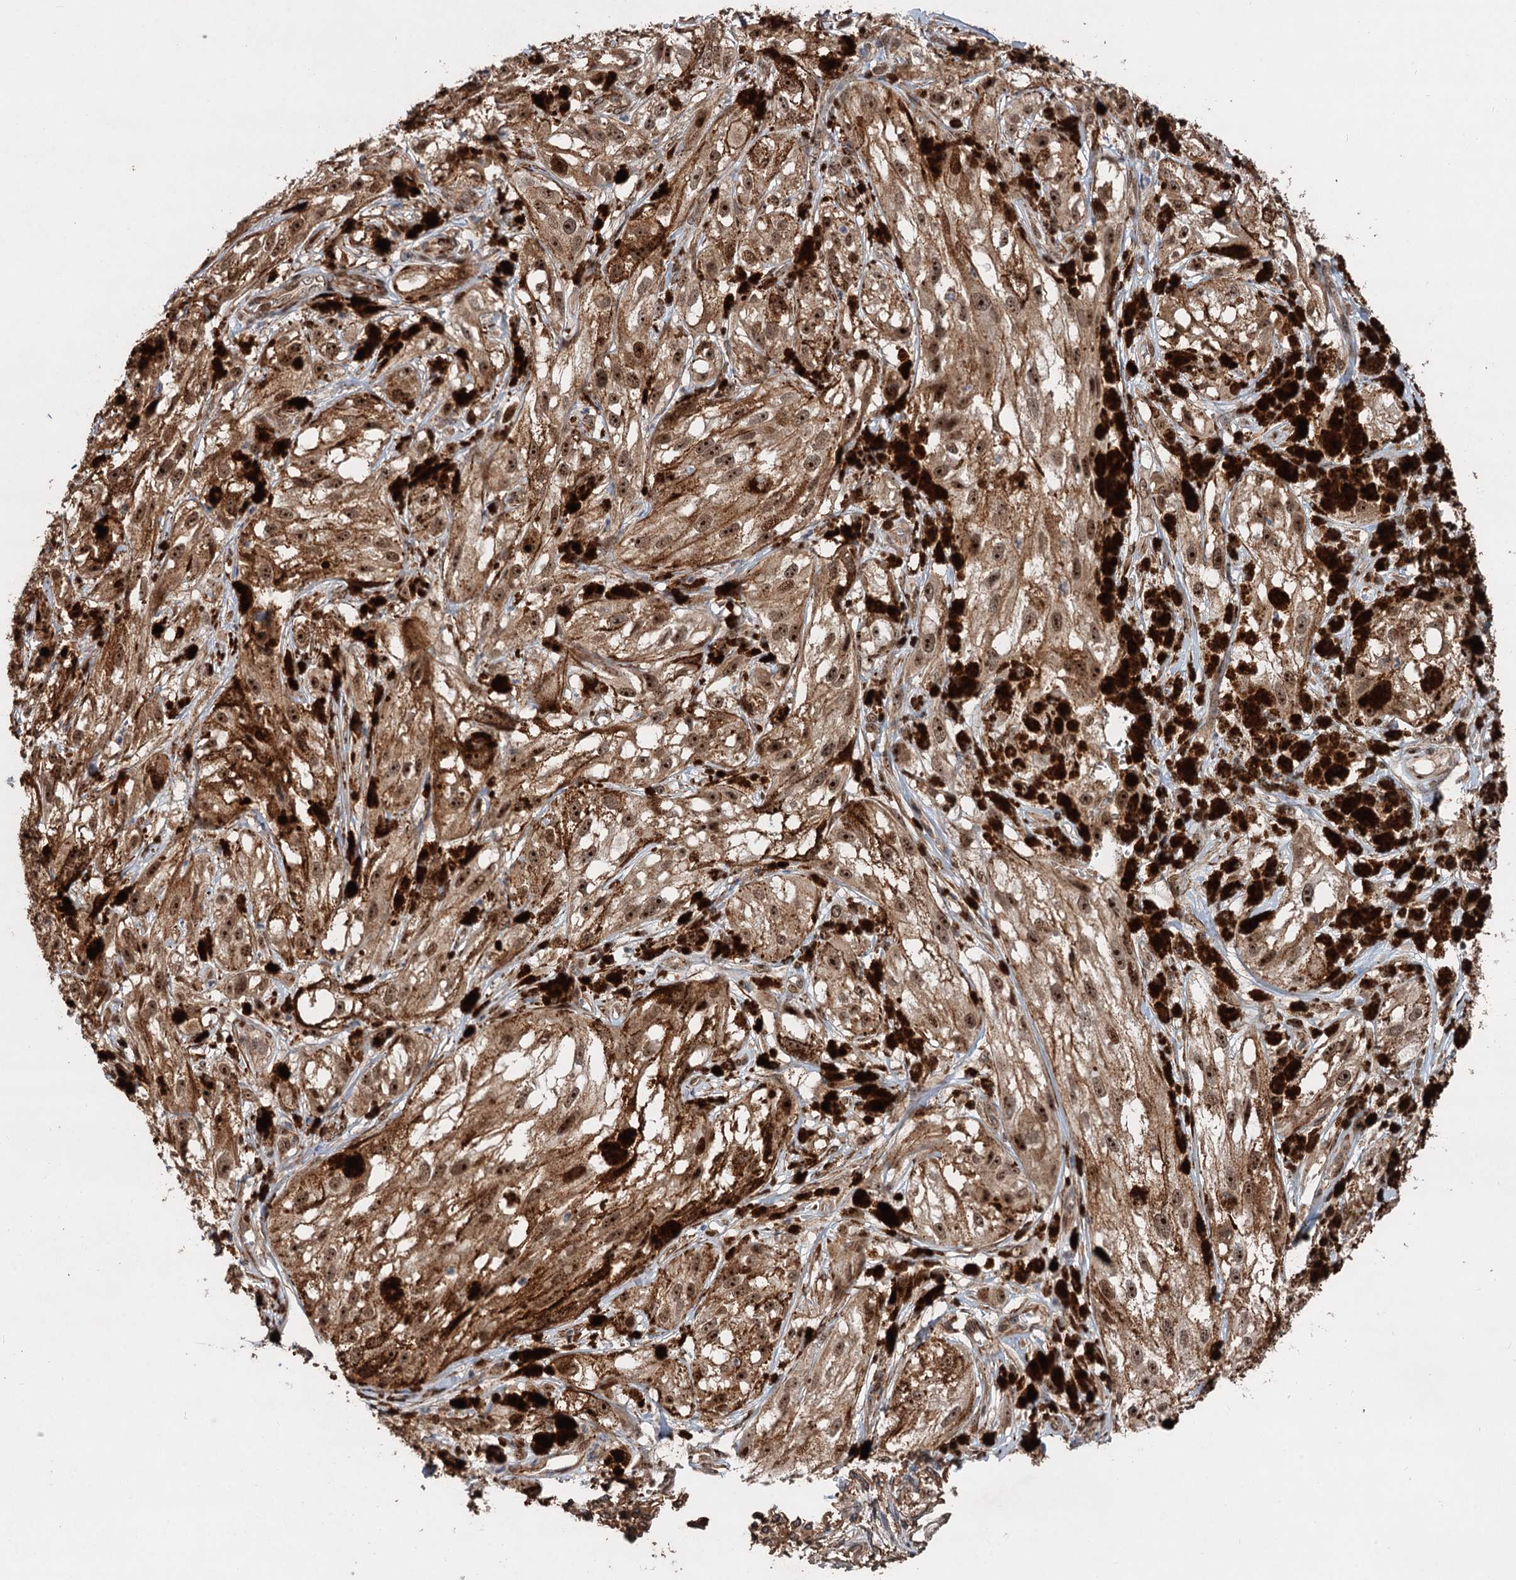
{"staining": {"intensity": "moderate", "quantity": ">75%", "location": "cytoplasmic/membranous,nuclear"}, "tissue": "melanoma", "cell_type": "Tumor cells", "image_type": "cancer", "snomed": [{"axis": "morphology", "description": "Malignant melanoma, NOS"}, {"axis": "topography", "description": "Skin"}], "caption": "Immunohistochemistry (IHC) (DAB) staining of malignant melanoma displays moderate cytoplasmic/membranous and nuclear protein staining in about >75% of tumor cells. (DAB (3,3'-diaminobenzidine) = brown stain, brightfield microscopy at high magnification).", "gene": "TMA16", "patient": {"sex": "male", "age": 88}}